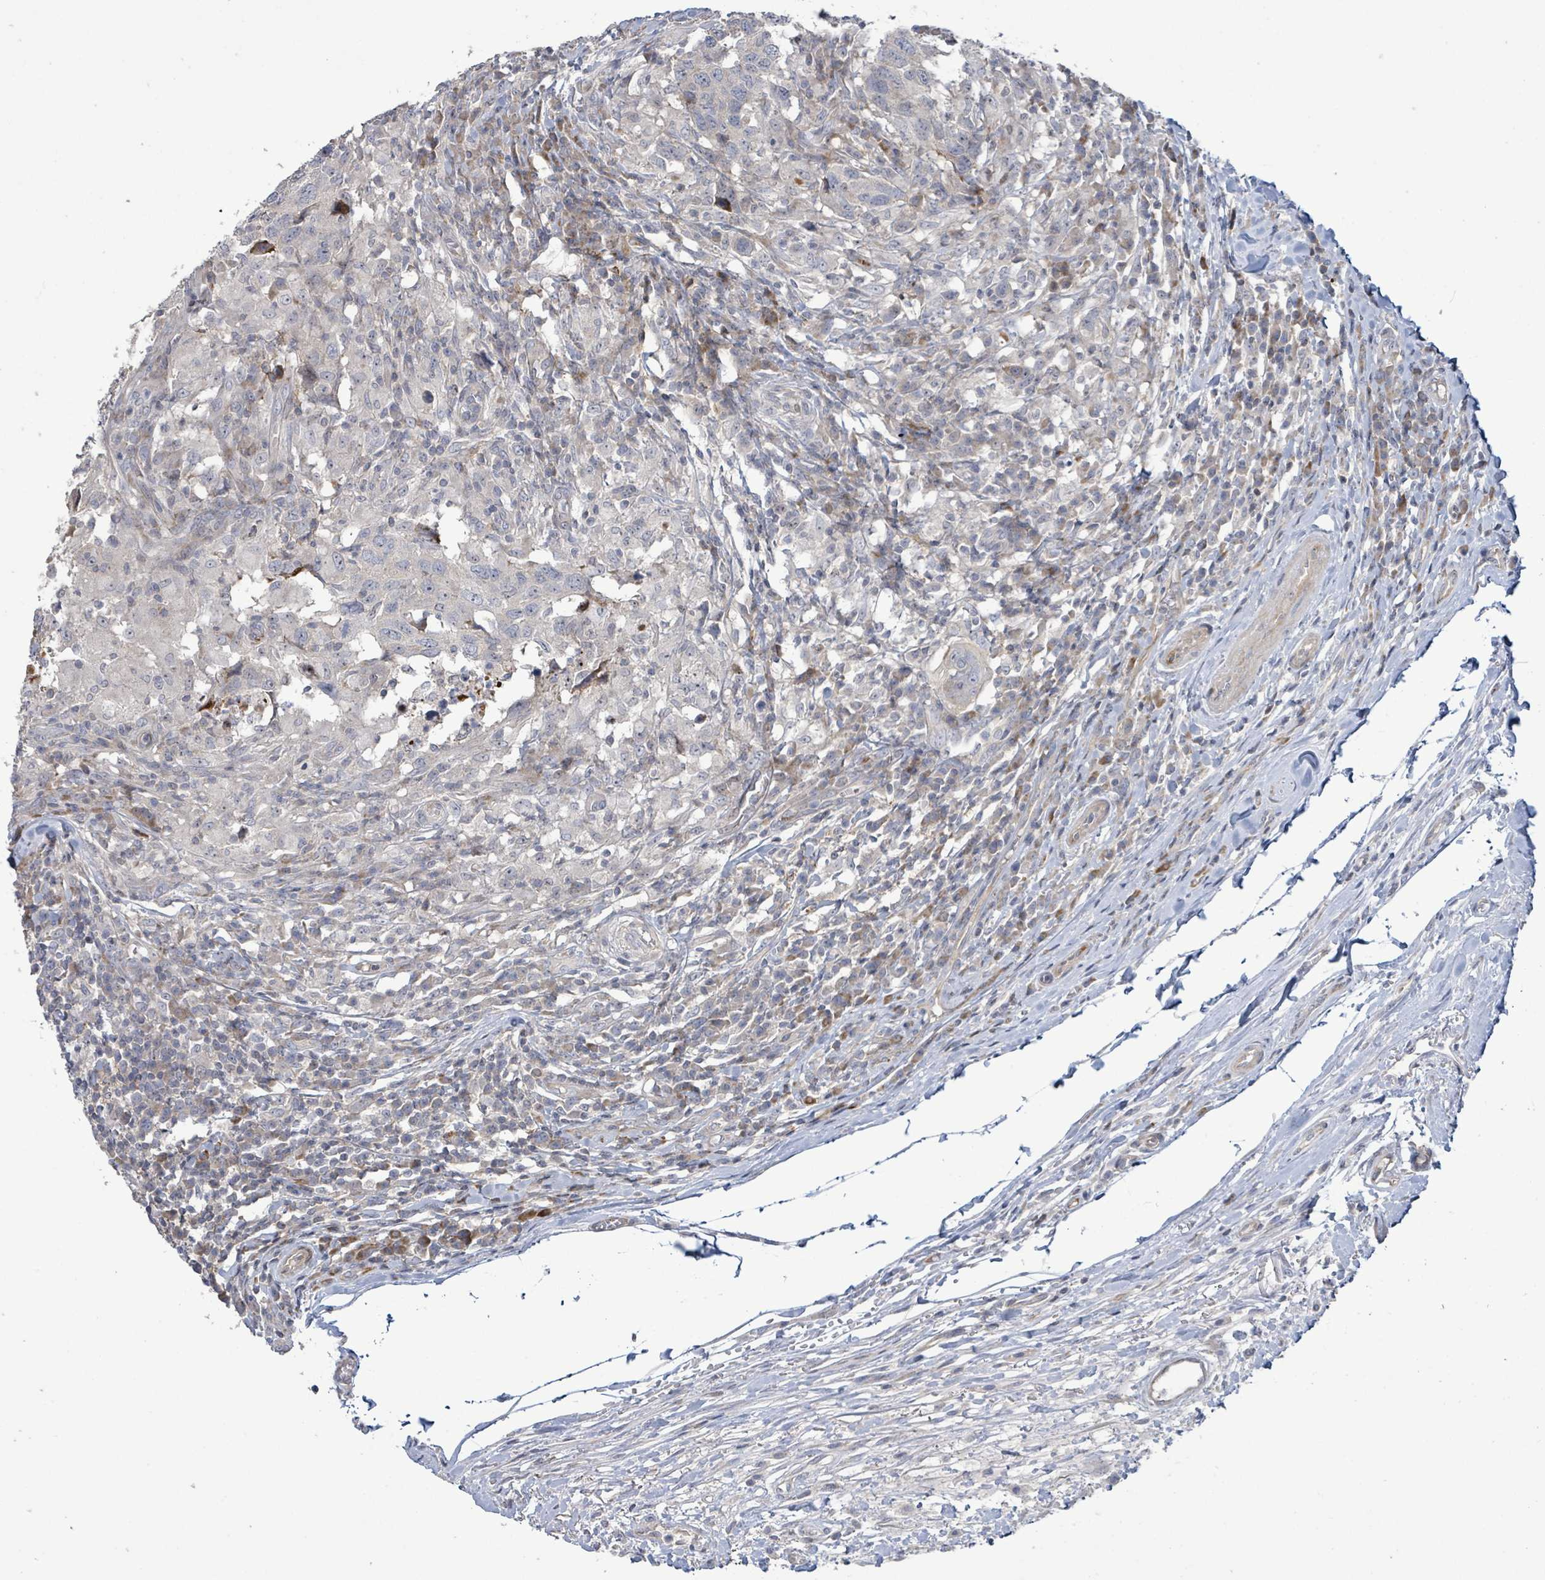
{"staining": {"intensity": "negative", "quantity": "none", "location": "none"}, "tissue": "head and neck cancer", "cell_type": "Tumor cells", "image_type": "cancer", "snomed": [{"axis": "morphology", "description": "Normal tissue, NOS"}, {"axis": "morphology", "description": "Squamous cell carcinoma, NOS"}, {"axis": "topography", "description": "Skeletal muscle"}, {"axis": "topography", "description": "Vascular tissue"}, {"axis": "topography", "description": "Peripheral nerve tissue"}, {"axis": "topography", "description": "Head-Neck"}], "caption": "DAB (3,3'-diaminobenzidine) immunohistochemical staining of head and neck cancer reveals no significant expression in tumor cells.", "gene": "LILRA4", "patient": {"sex": "male", "age": 66}}